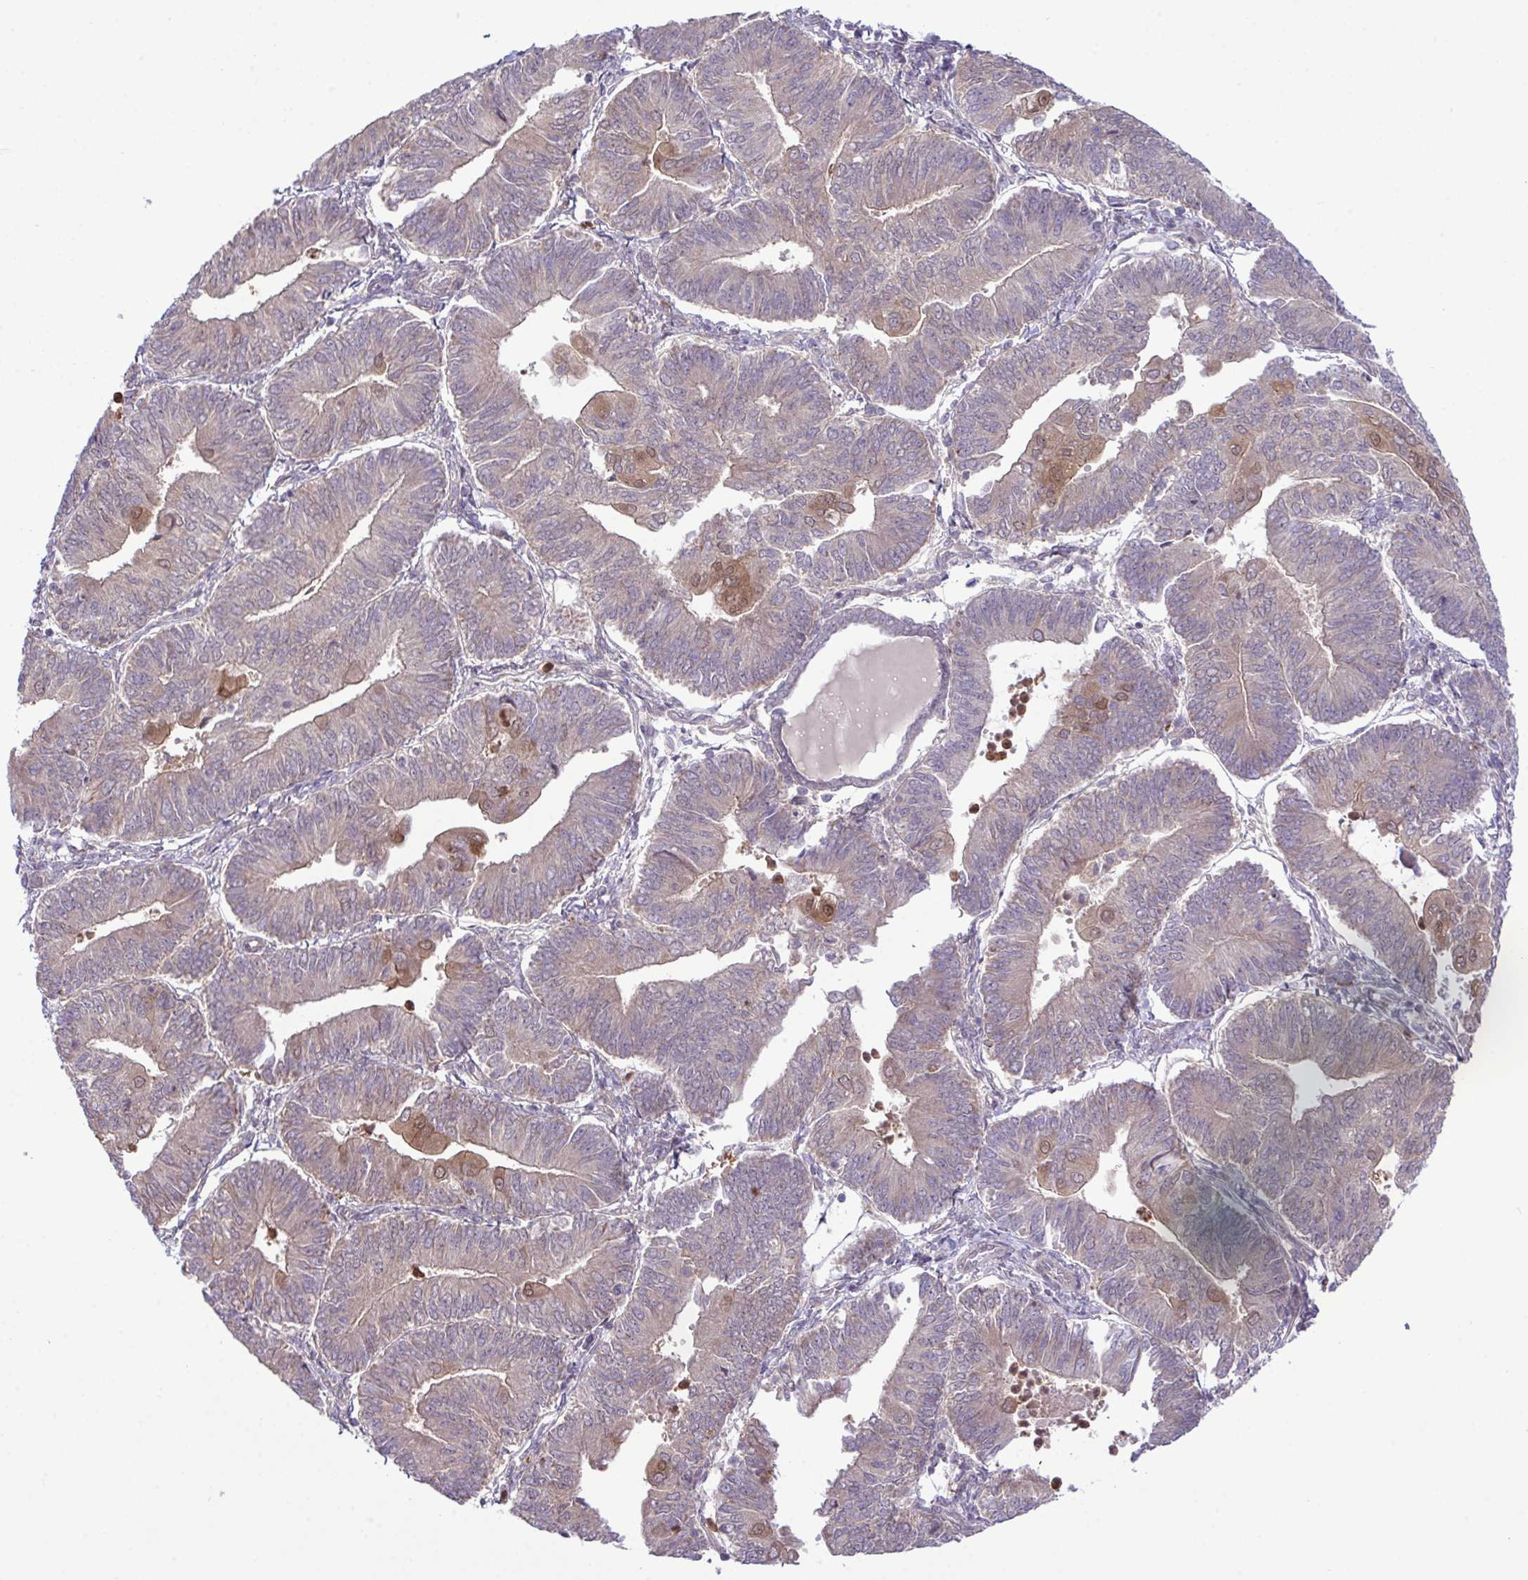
{"staining": {"intensity": "moderate", "quantity": "<25%", "location": "cytoplasmic/membranous,nuclear"}, "tissue": "endometrial cancer", "cell_type": "Tumor cells", "image_type": "cancer", "snomed": [{"axis": "morphology", "description": "Adenocarcinoma, NOS"}, {"axis": "topography", "description": "Endometrium"}], "caption": "The immunohistochemical stain labels moderate cytoplasmic/membranous and nuclear staining in tumor cells of endometrial adenocarcinoma tissue. Ihc stains the protein in brown and the nuclei are stained blue.", "gene": "CMPK1", "patient": {"sex": "female", "age": 65}}